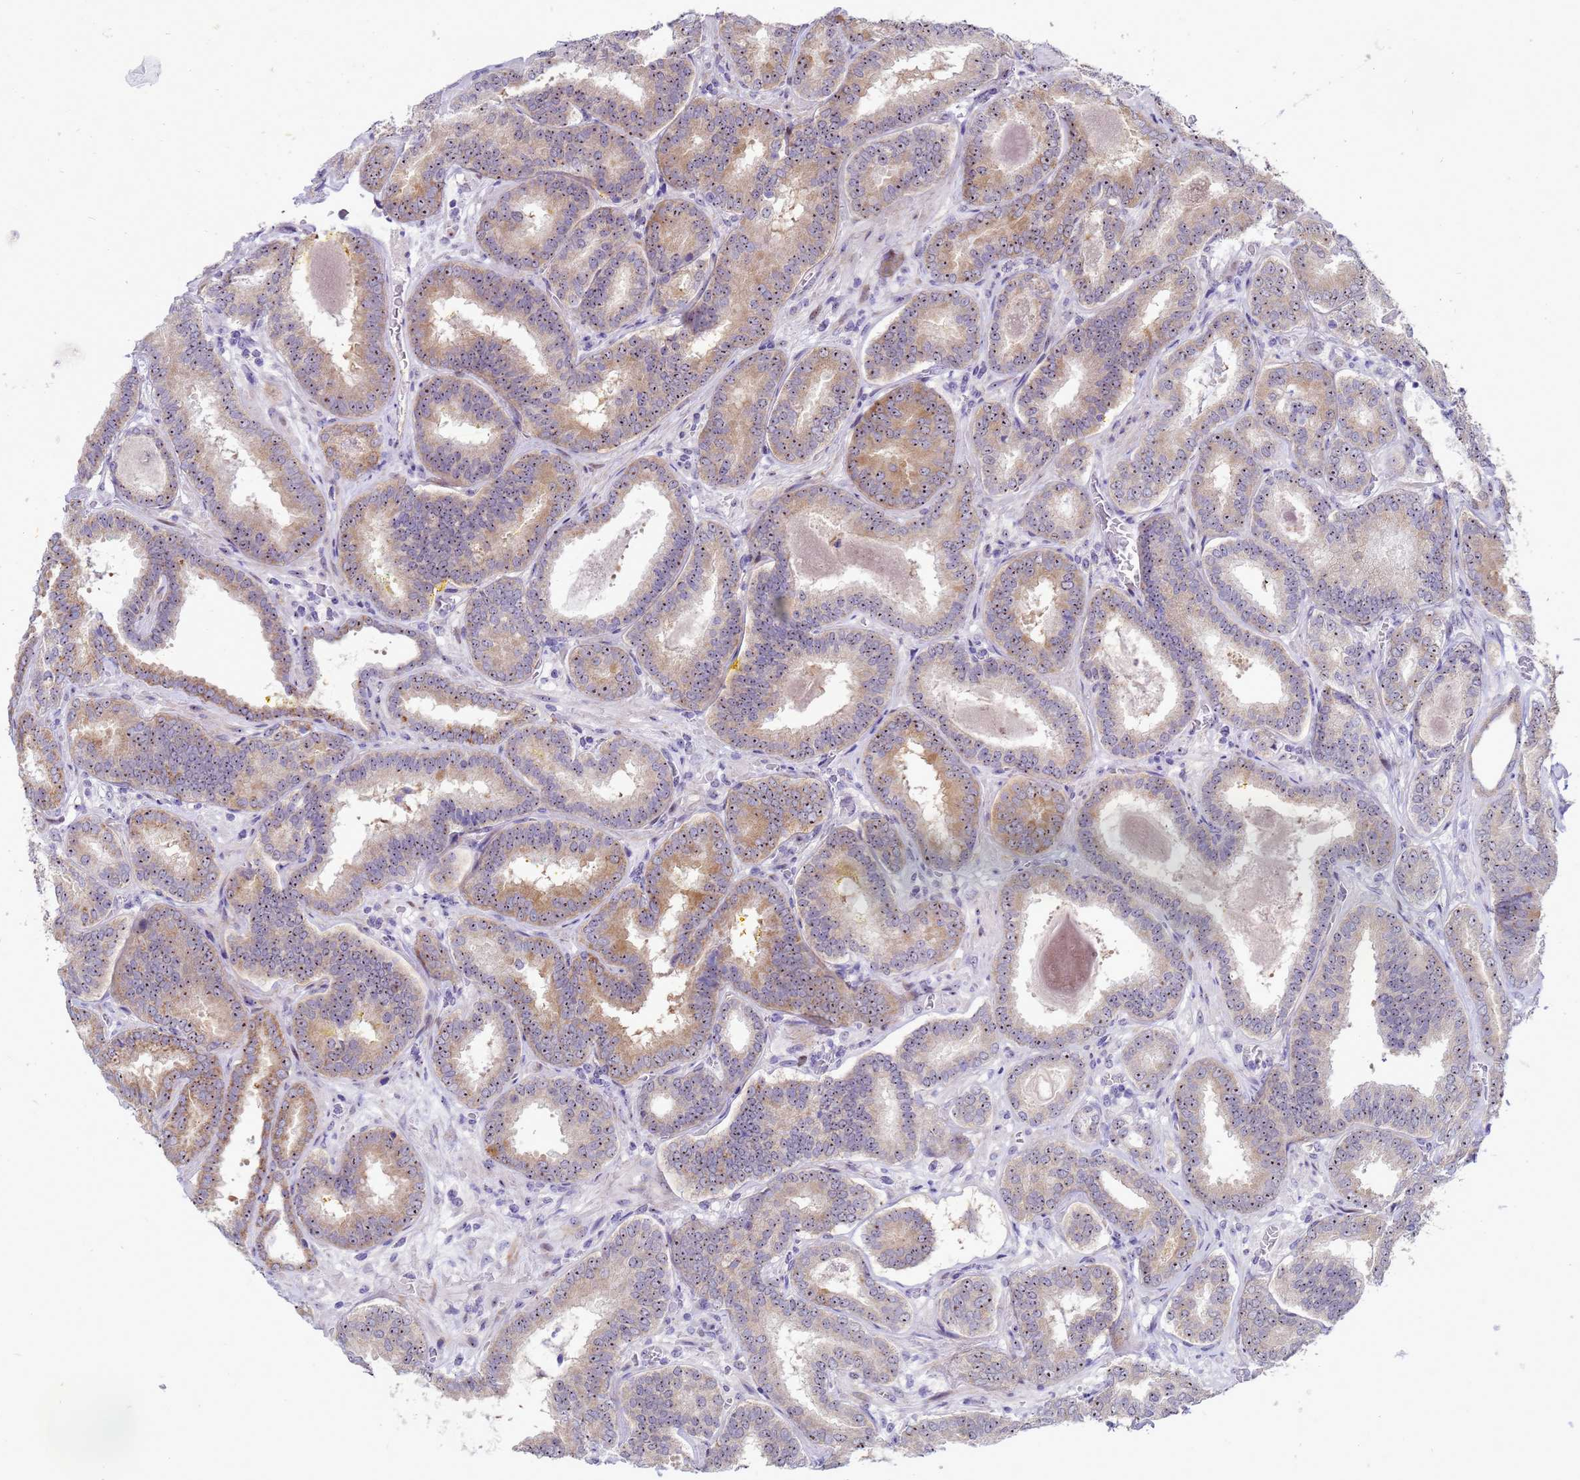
{"staining": {"intensity": "moderate", "quantity": "25%-75%", "location": "cytoplasmic/membranous,nuclear"}, "tissue": "prostate cancer", "cell_type": "Tumor cells", "image_type": "cancer", "snomed": [{"axis": "morphology", "description": "Adenocarcinoma, High grade"}, {"axis": "topography", "description": "Prostate"}], "caption": "Prostate cancer (high-grade adenocarcinoma) stained for a protein (brown) exhibits moderate cytoplasmic/membranous and nuclear positive positivity in about 25%-75% of tumor cells.", "gene": "RSPO1", "patient": {"sex": "male", "age": 72}}